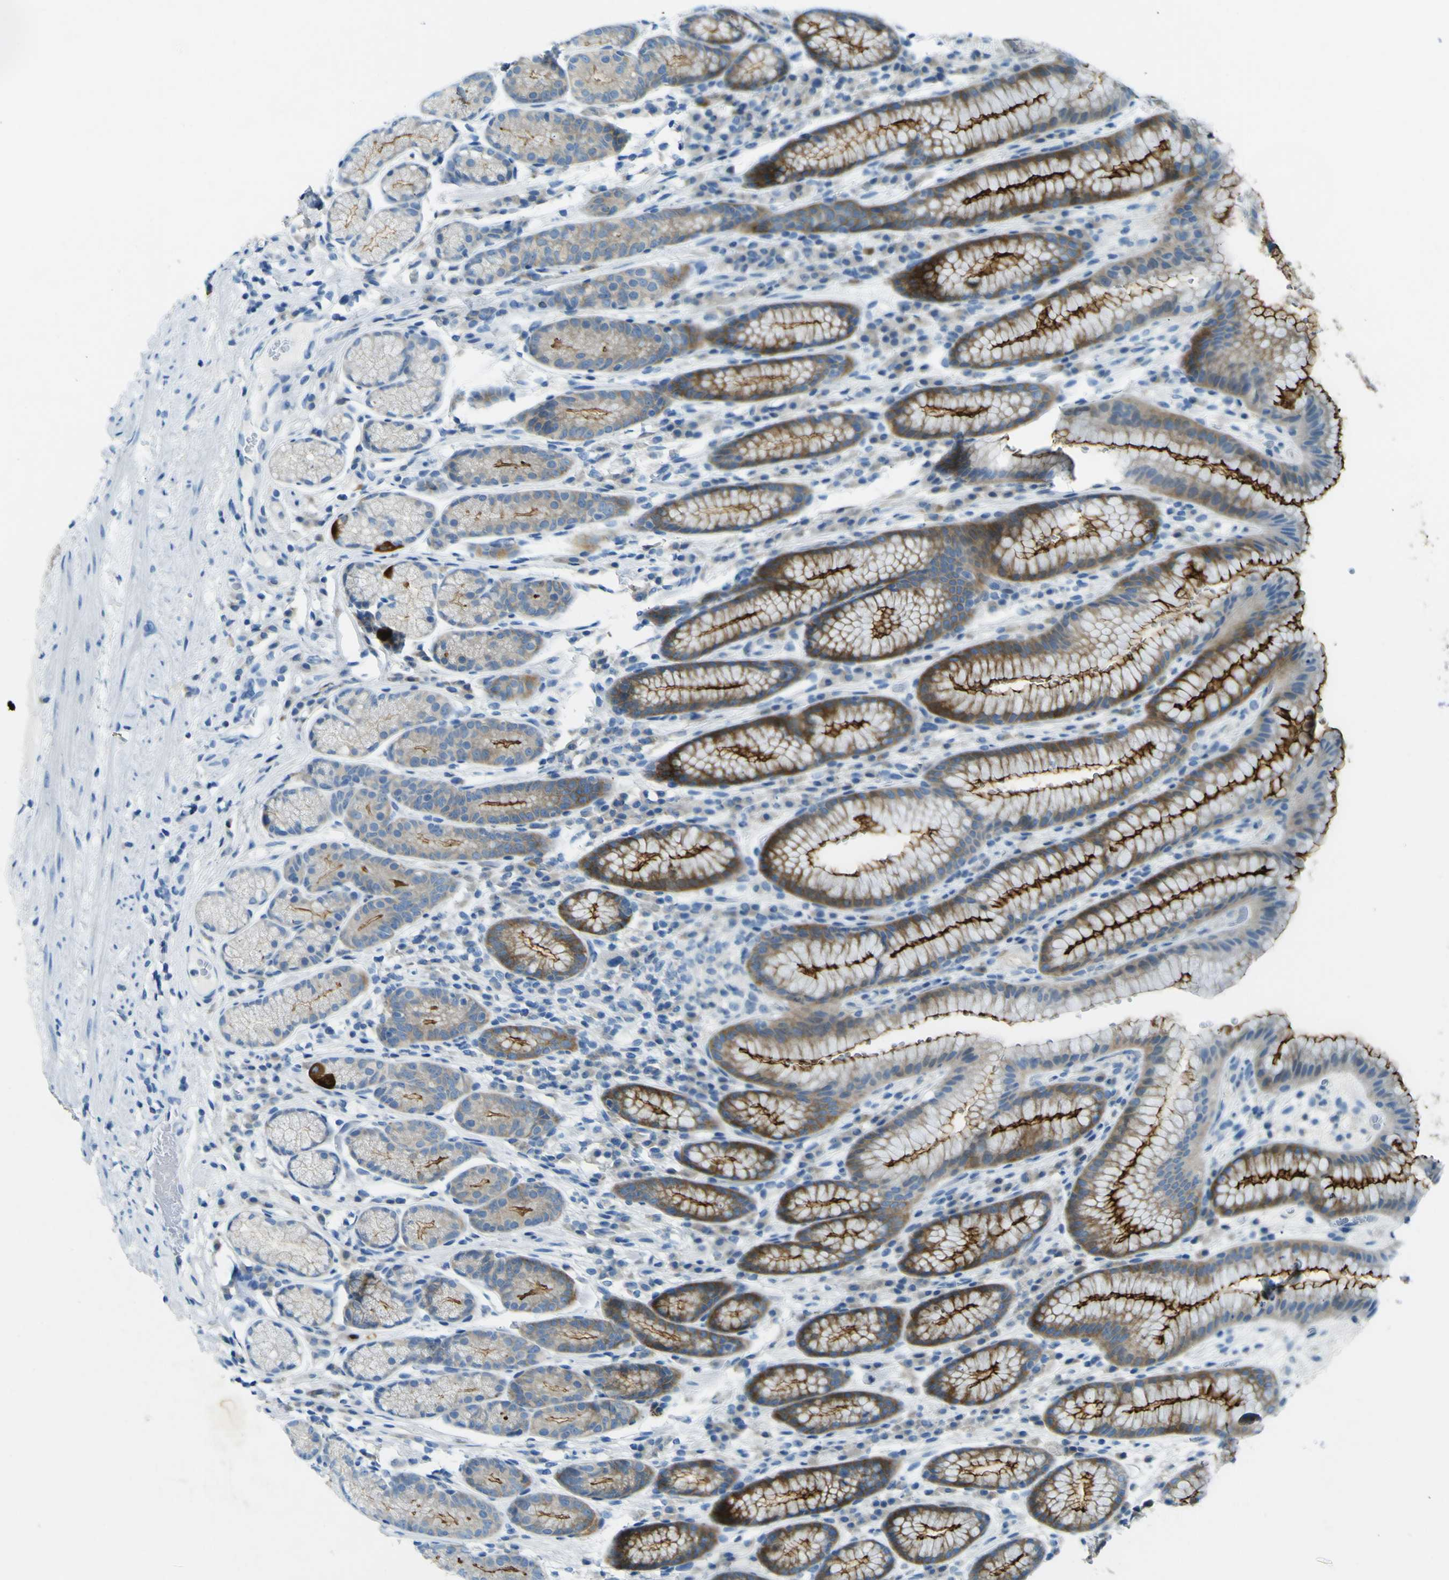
{"staining": {"intensity": "moderate", "quantity": "25%-75%", "location": "cytoplasmic/membranous"}, "tissue": "stomach", "cell_type": "Glandular cells", "image_type": "normal", "snomed": [{"axis": "morphology", "description": "Normal tissue, NOS"}, {"axis": "topography", "description": "Stomach, lower"}], "caption": "Immunohistochemistry micrograph of benign human stomach stained for a protein (brown), which demonstrates medium levels of moderate cytoplasmic/membranous staining in about 25%-75% of glandular cells.", "gene": "SORCS1", "patient": {"sex": "male", "age": 52}}